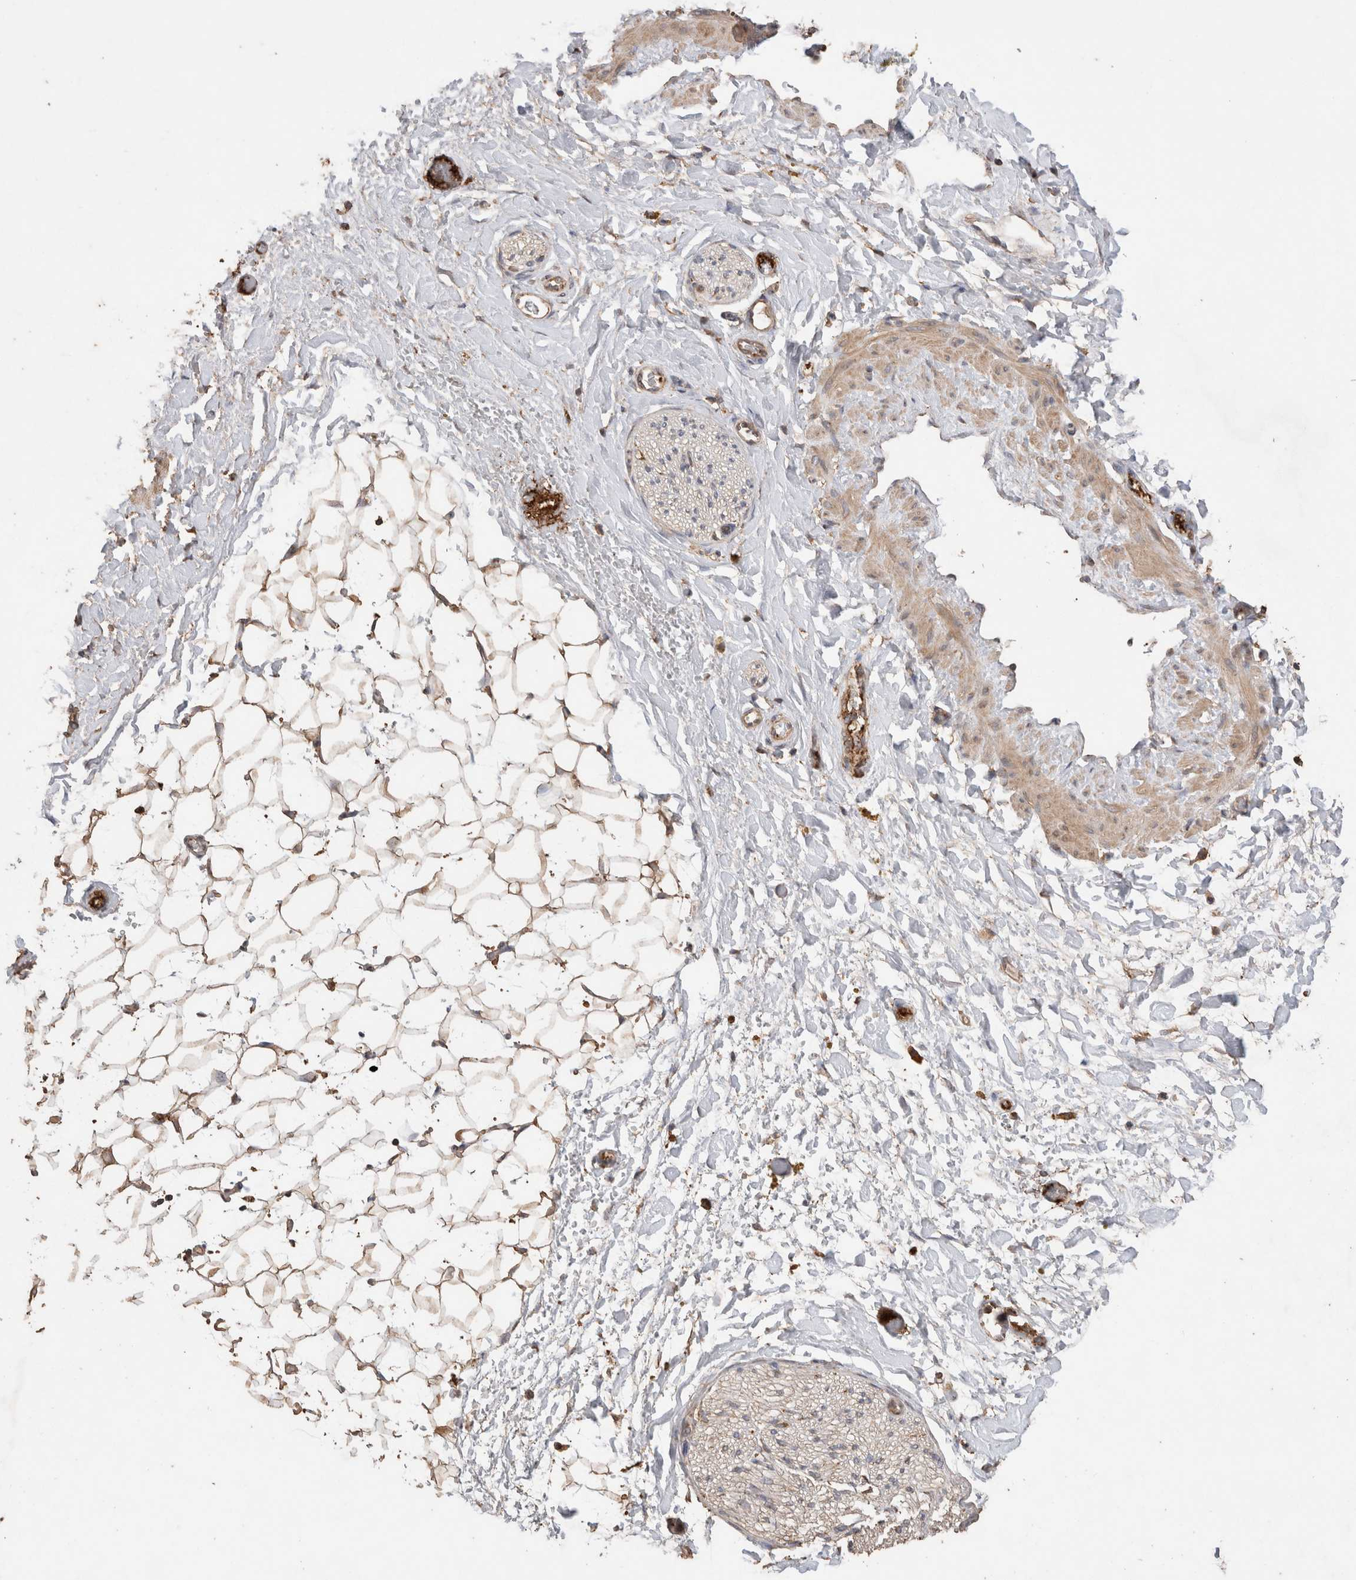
{"staining": {"intensity": "moderate", "quantity": "25%-75%", "location": "cytoplasmic/membranous"}, "tissue": "adipose tissue", "cell_type": "Adipocytes", "image_type": "normal", "snomed": [{"axis": "morphology", "description": "Normal tissue, NOS"}, {"axis": "topography", "description": "Kidney"}, {"axis": "topography", "description": "Peripheral nerve tissue"}], "caption": "Adipose tissue was stained to show a protein in brown. There is medium levels of moderate cytoplasmic/membranous staining in about 25%-75% of adipocytes. Ihc stains the protein in brown and the nuclei are stained blue.", "gene": "SNX31", "patient": {"sex": "male", "age": 7}}